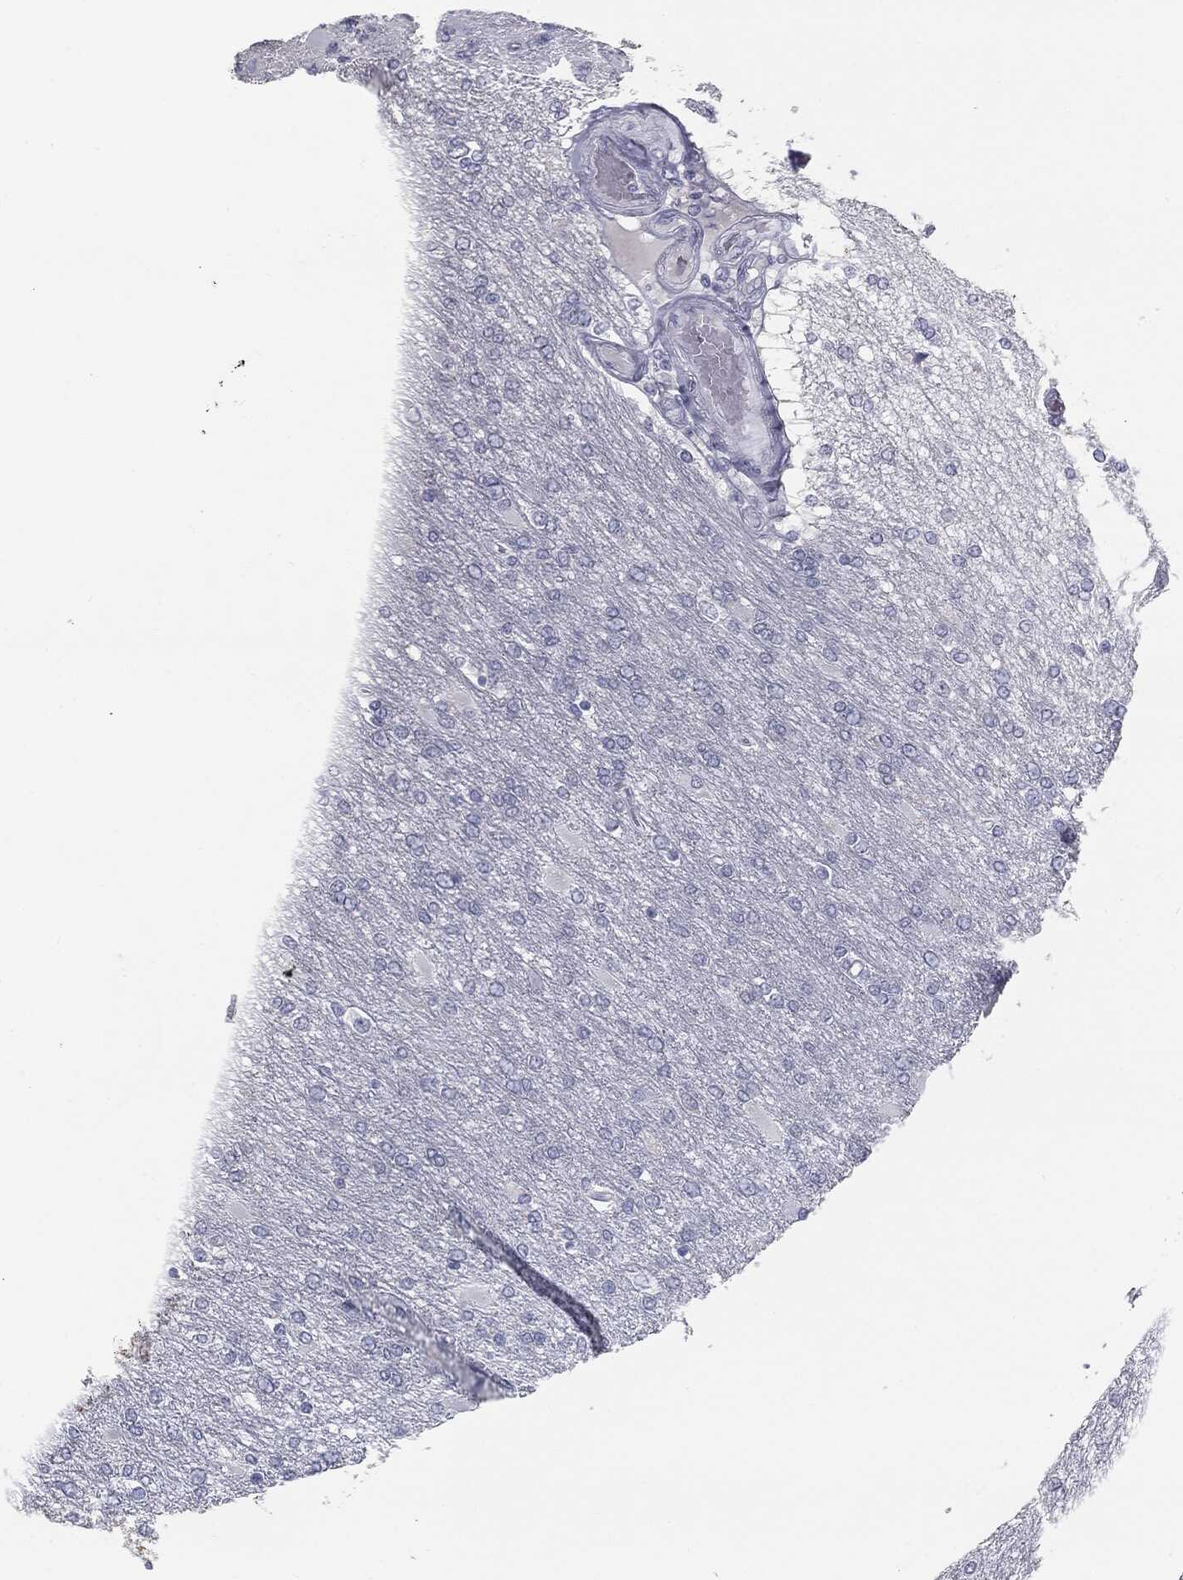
{"staining": {"intensity": "negative", "quantity": "none", "location": "none"}, "tissue": "glioma", "cell_type": "Tumor cells", "image_type": "cancer", "snomed": [{"axis": "morphology", "description": "Glioma, malignant, High grade"}, {"axis": "topography", "description": "Cerebral cortex"}], "caption": "The histopathology image exhibits no staining of tumor cells in malignant high-grade glioma. (Brightfield microscopy of DAB (3,3'-diaminobenzidine) immunohistochemistry at high magnification).", "gene": "MUC5AC", "patient": {"sex": "male", "age": 79}}